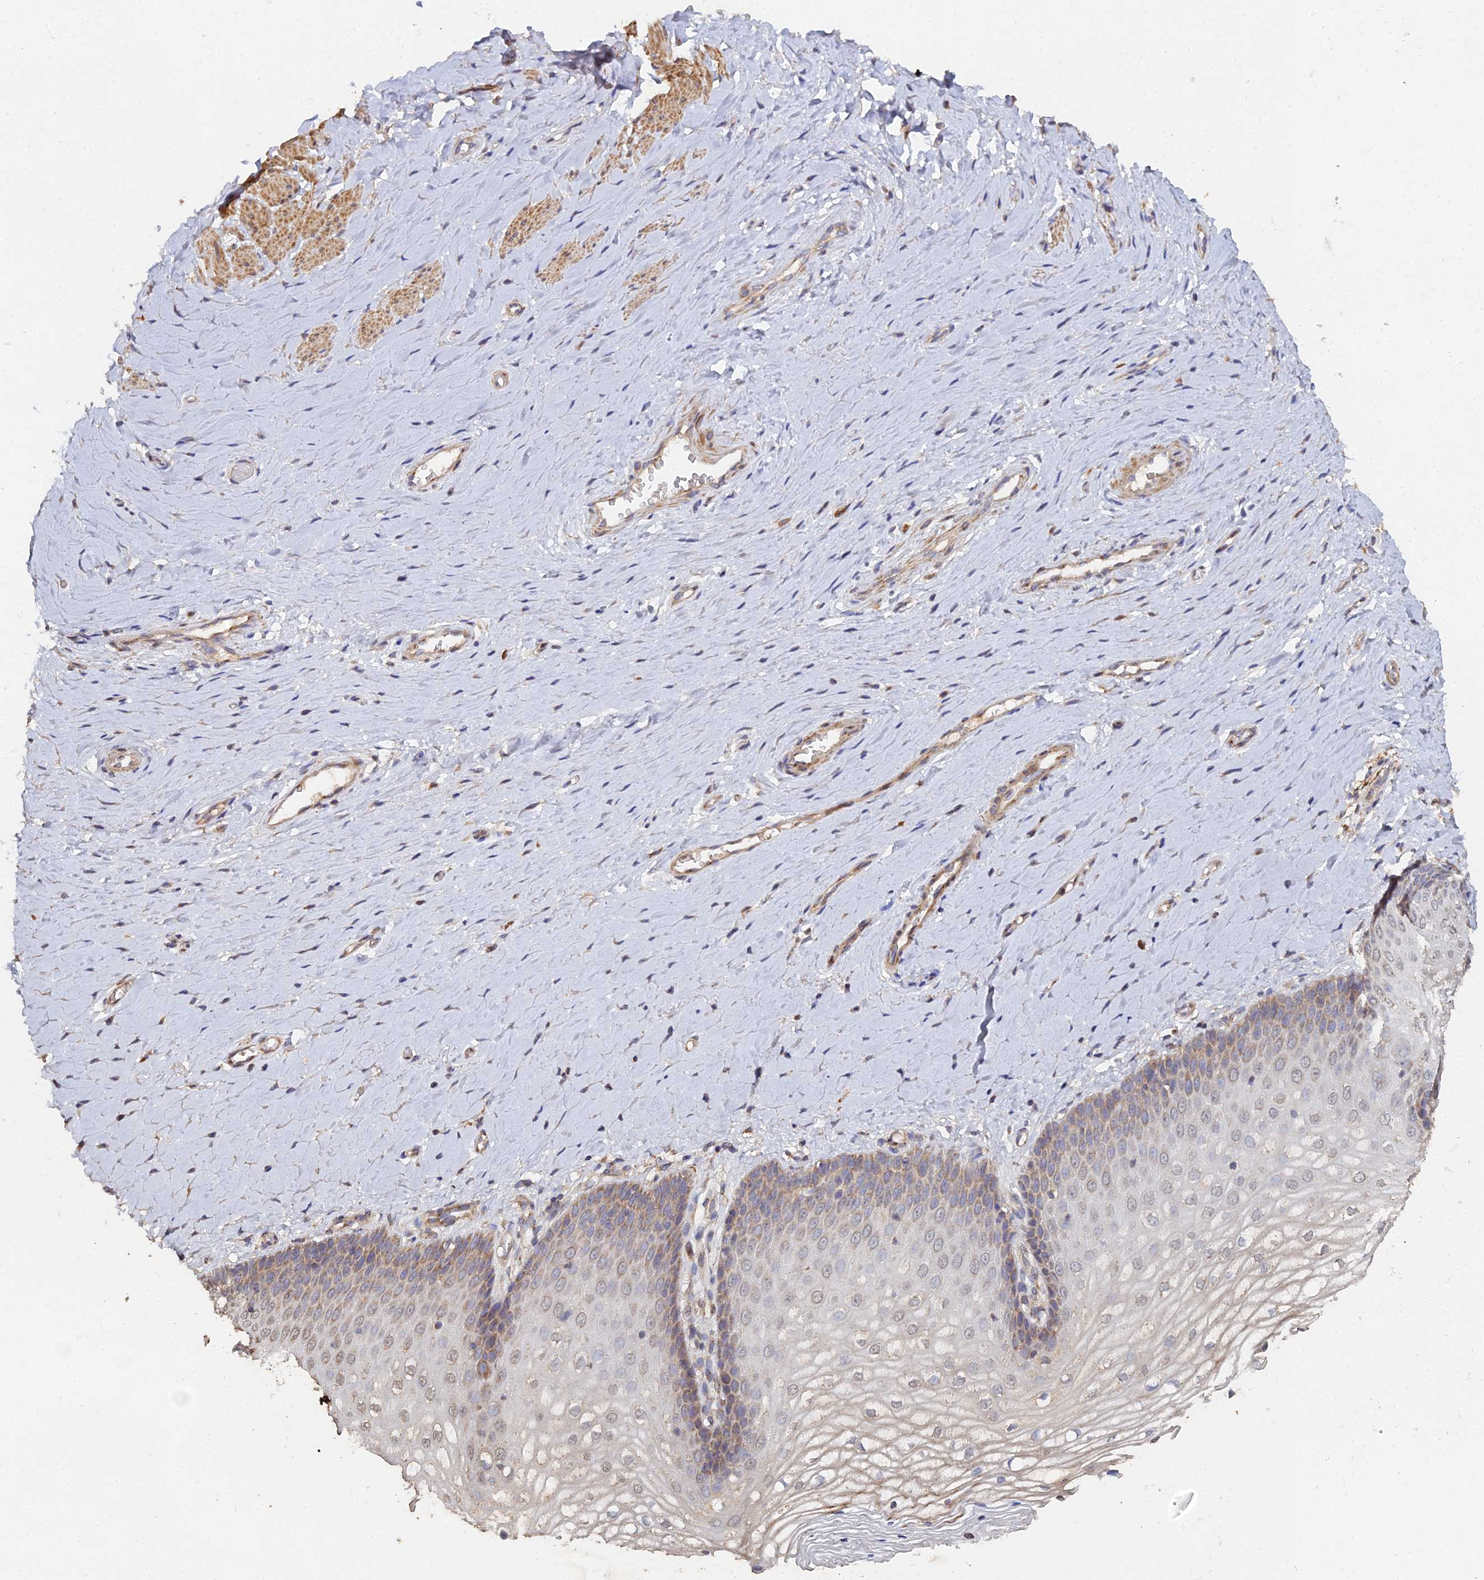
{"staining": {"intensity": "moderate", "quantity": ">75%", "location": "cytoplasmic/membranous"}, "tissue": "vagina", "cell_type": "Squamous epithelial cells", "image_type": "normal", "snomed": [{"axis": "morphology", "description": "Normal tissue, NOS"}, {"axis": "topography", "description": "Vagina"}], "caption": "High-power microscopy captured an IHC image of normal vagina, revealing moderate cytoplasmic/membranous staining in approximately >75% of squamous epithelial cells.", "gene": "SPANXN4", "patient": {"sex": "female", "age": 65}}